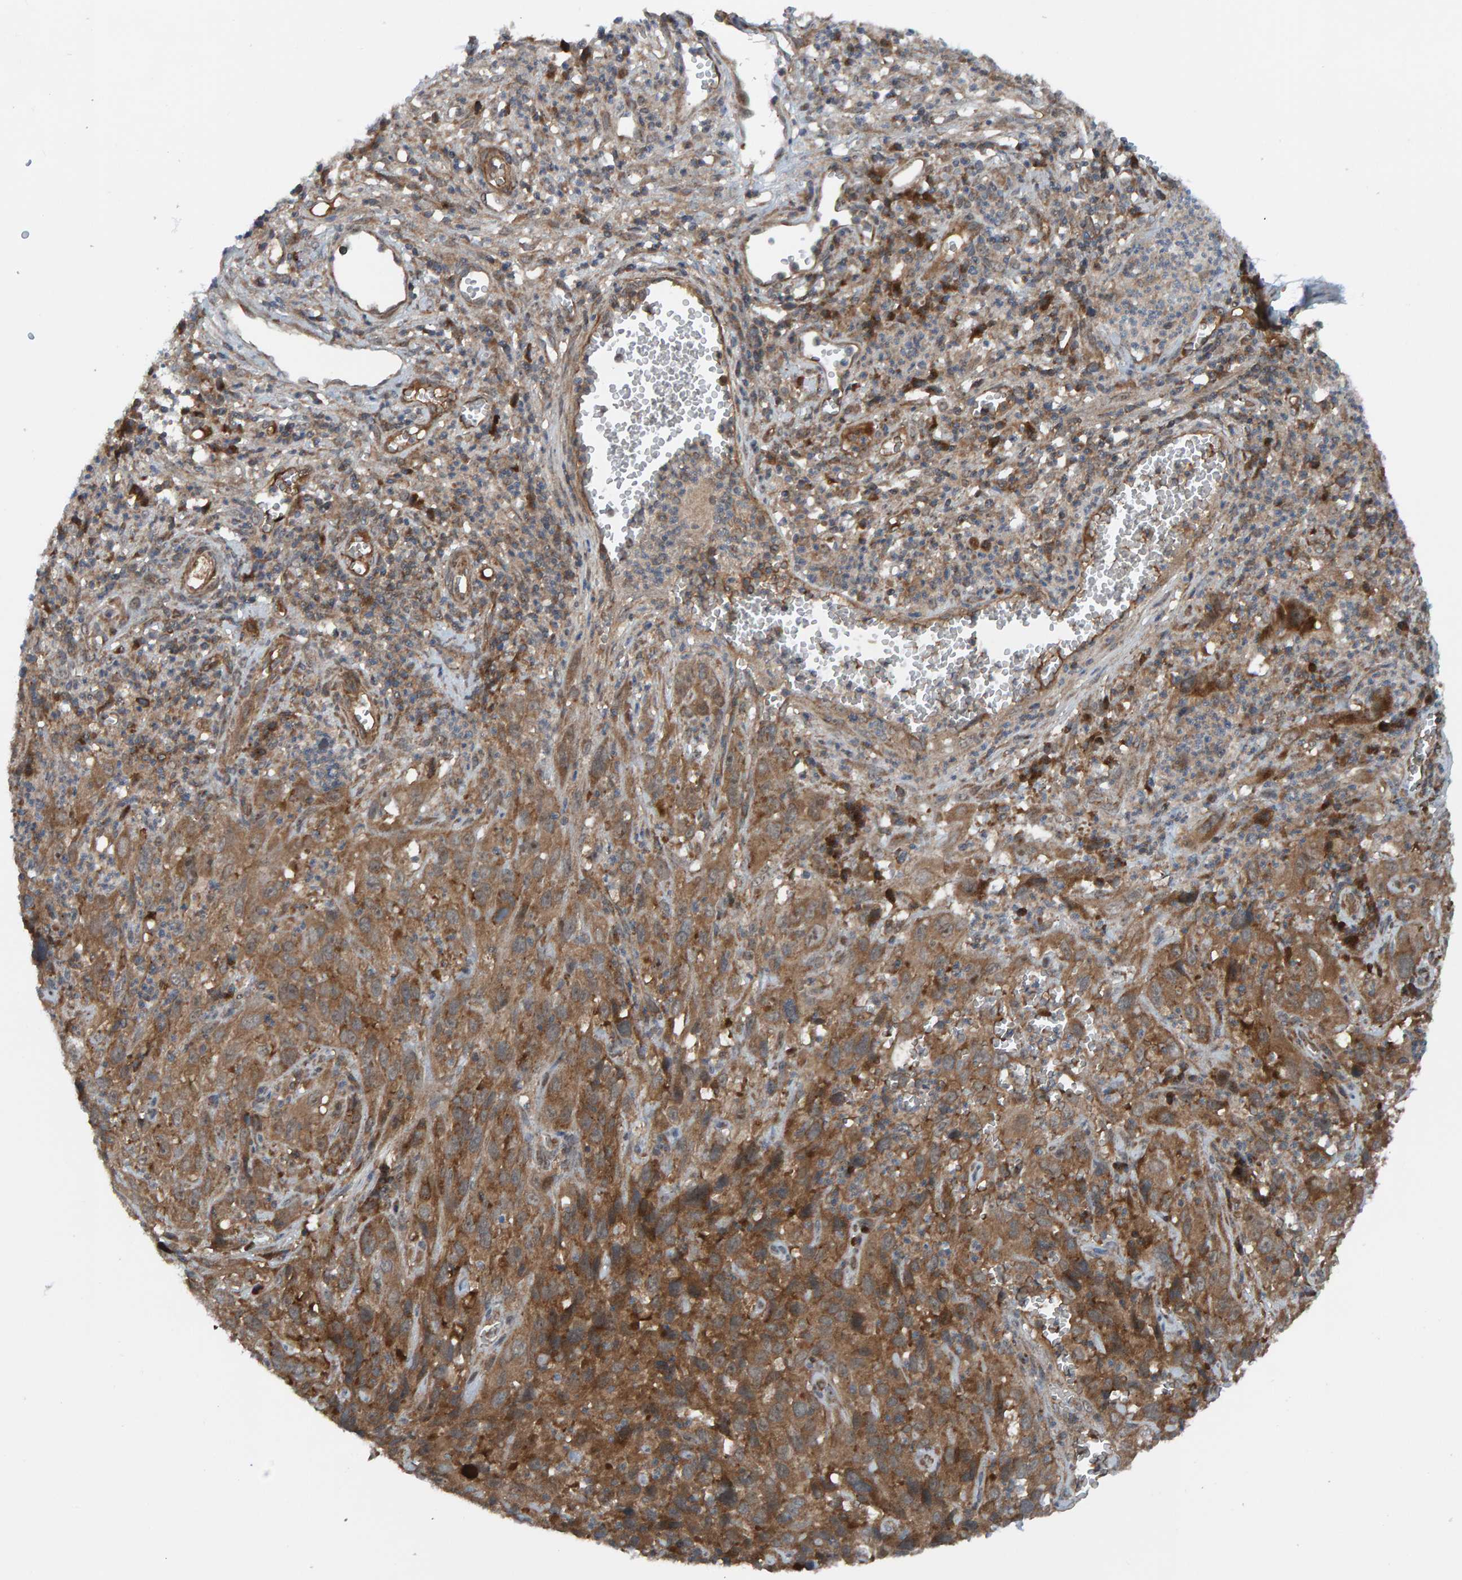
{"staining": {"intensity": "moderate", "quantity": ">75%", "location": "cytoplasmic/membranous"}, "tissue": "cervical cancer", "cell_type": "Tumor cells", "image_type": "cancer", "snomed": [{"axis": "morphology", "description": "Squamous cell carcinoma, NOS"}, {"axis": "topography", "description": "Cervix"}], "caption": "The immunohistochemical stain shows moderate cytoplasmic/membranous positivity in tumor cells of cervical cancer (squamous cell carcinoma) tissue. The protein is shown in brown color, while the nuclei are stained blue.", "gene": "CUEDC1", "patient": {"sex": "female", "age": 32}}